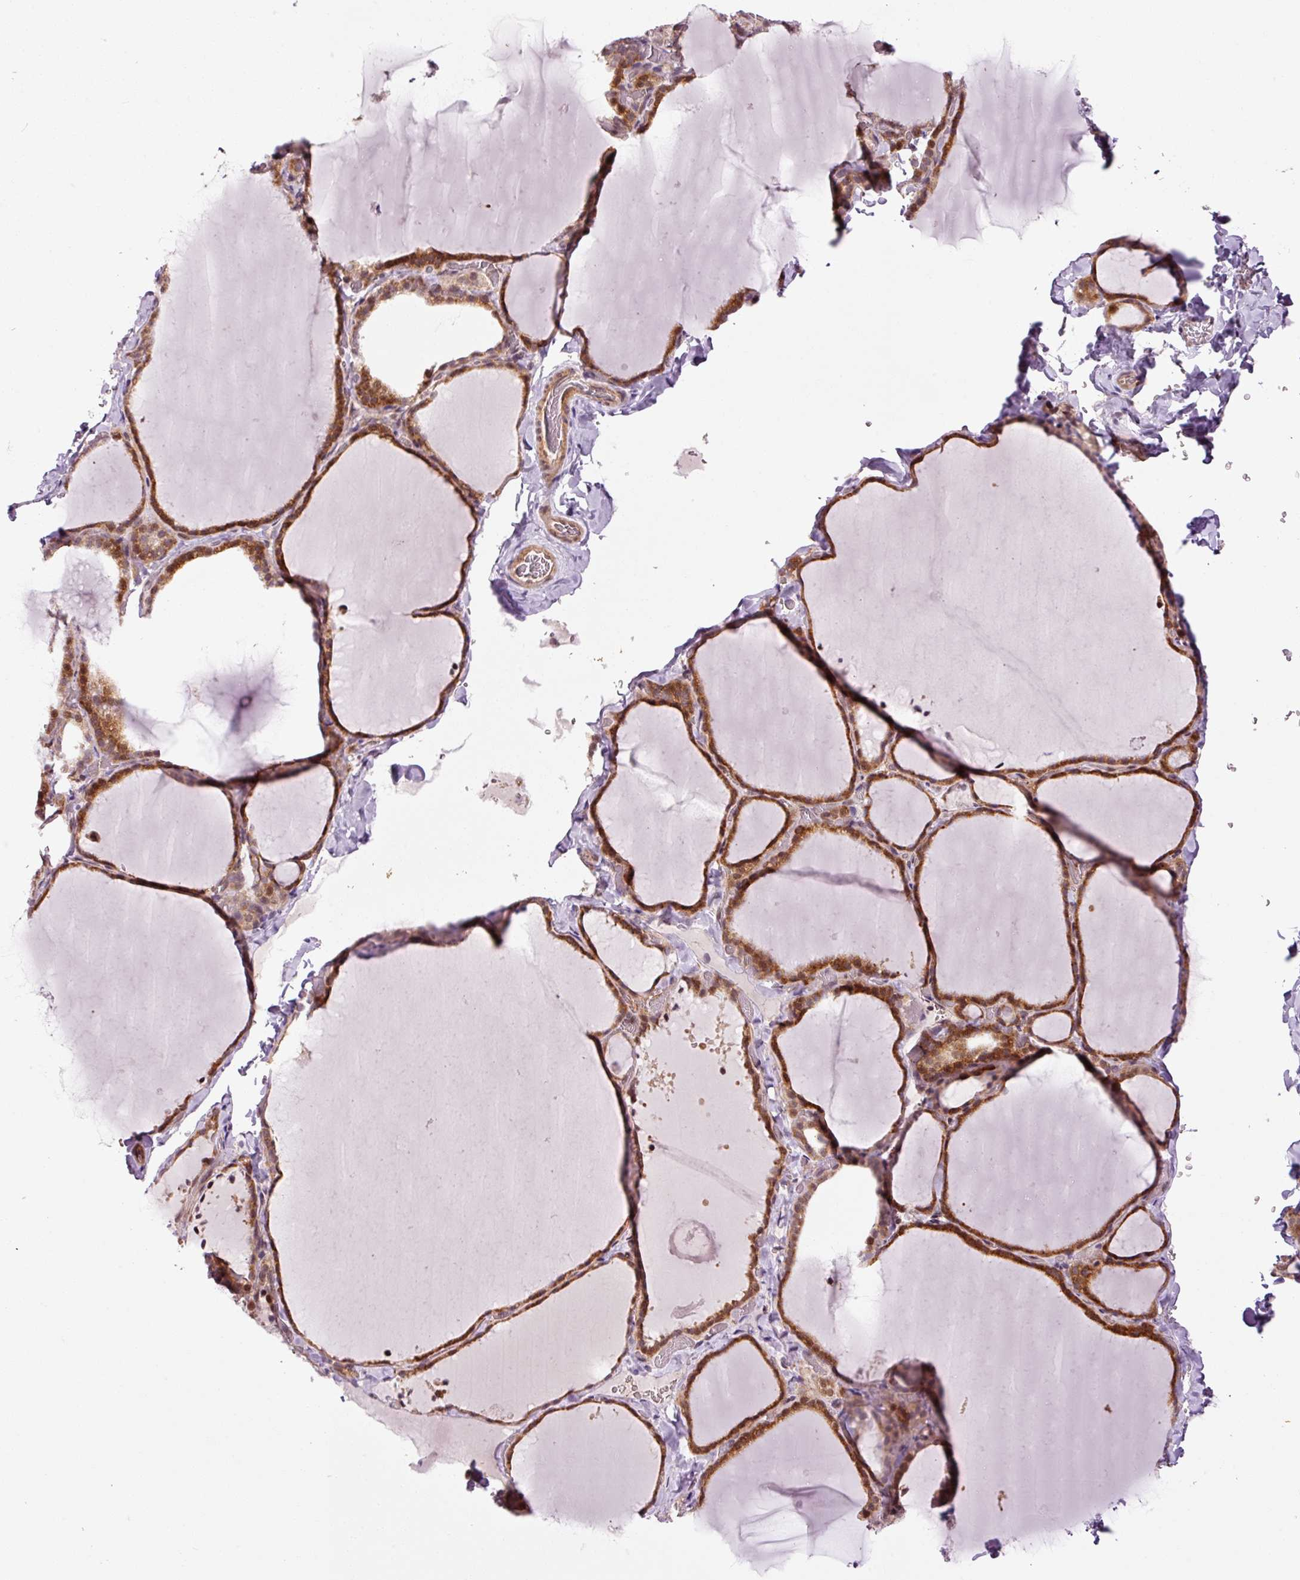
{"staining": {"intensity": "moderate", "quantity": ">75%", "location": "cytoplasmic/membranous,nuclear"}, "tissue": "thyroid gland", "cell_type": "Glandular cells", "image_type": "normal", "snomed": [{"axis": "morphology", "description": "Normal tissue, NOS"}, {"axis": "topography", "description": "Thyroid gland"}], "caption": "DAB immunohistochemical staining of benign thyroid gland shows moderate cytoplasmic/membranous,nuclear protein staining in about >75% of glandular cells. (brown staining indicates protein expression, while blue staining denotes nuclei).", "gene": "ANKRD20A1", "patient": {"sex": "female", "age": 22}}